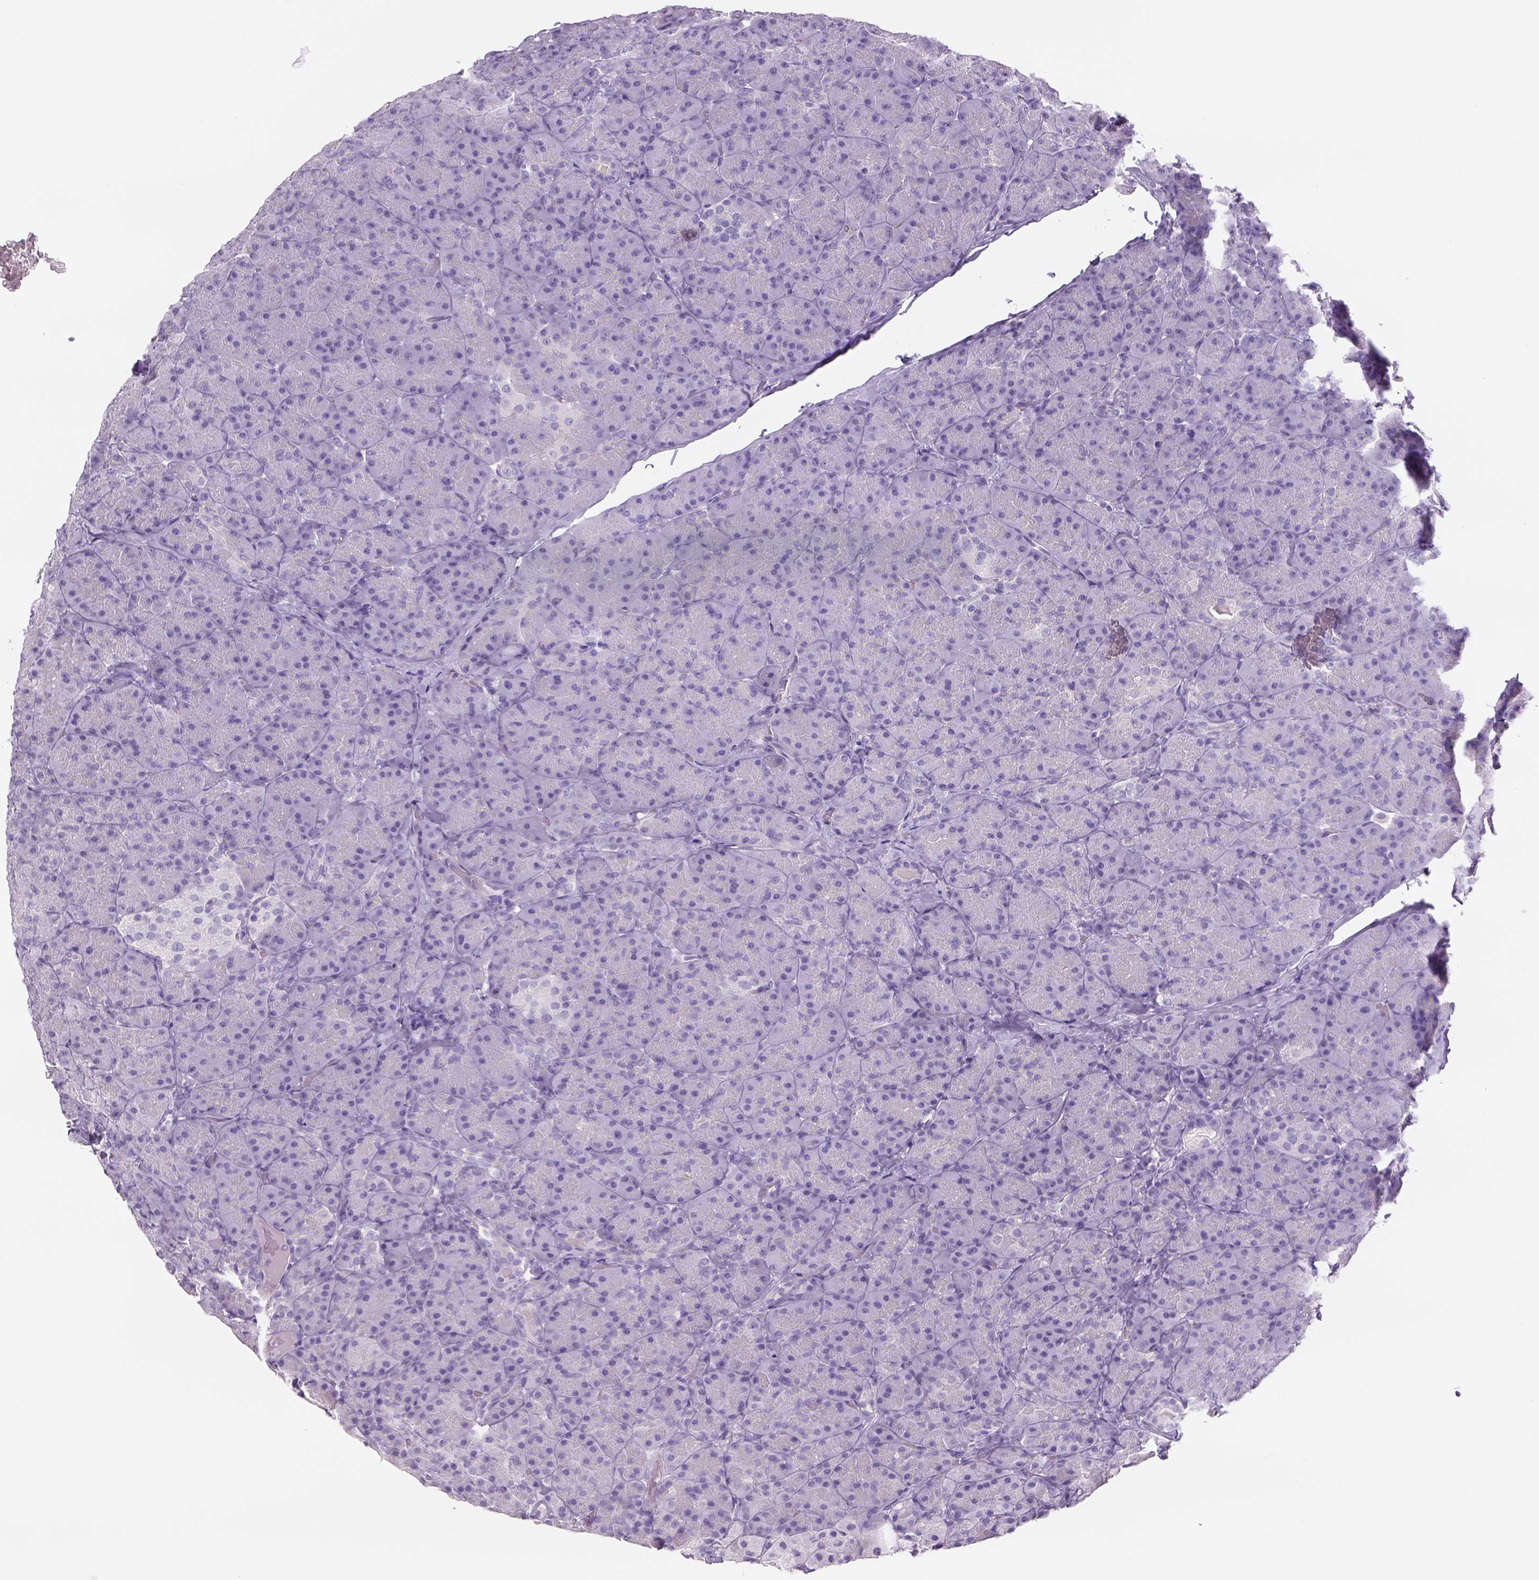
{"staining": {"intensity": "negative", "quantity": "none", "location": "none"}, "tissue": "pancreas", "cell_type": "Exocrine glandular cells", "image_type": "normal", "snomed": [{"axis": "morphology", "description": "Normal tissue, NOS"}, {"axis": "topography", "description": "Pancreas"}], "caption": "Immunohistochemistry histopathology image of unremarkable pancreas: pancreas stained with DAB (3,3'-diaminobenzidine) reveals no significant protein staining in exocrine glandular cells.", "gene": "TENM4", "patient": {"sex": "male", "age": 57}}